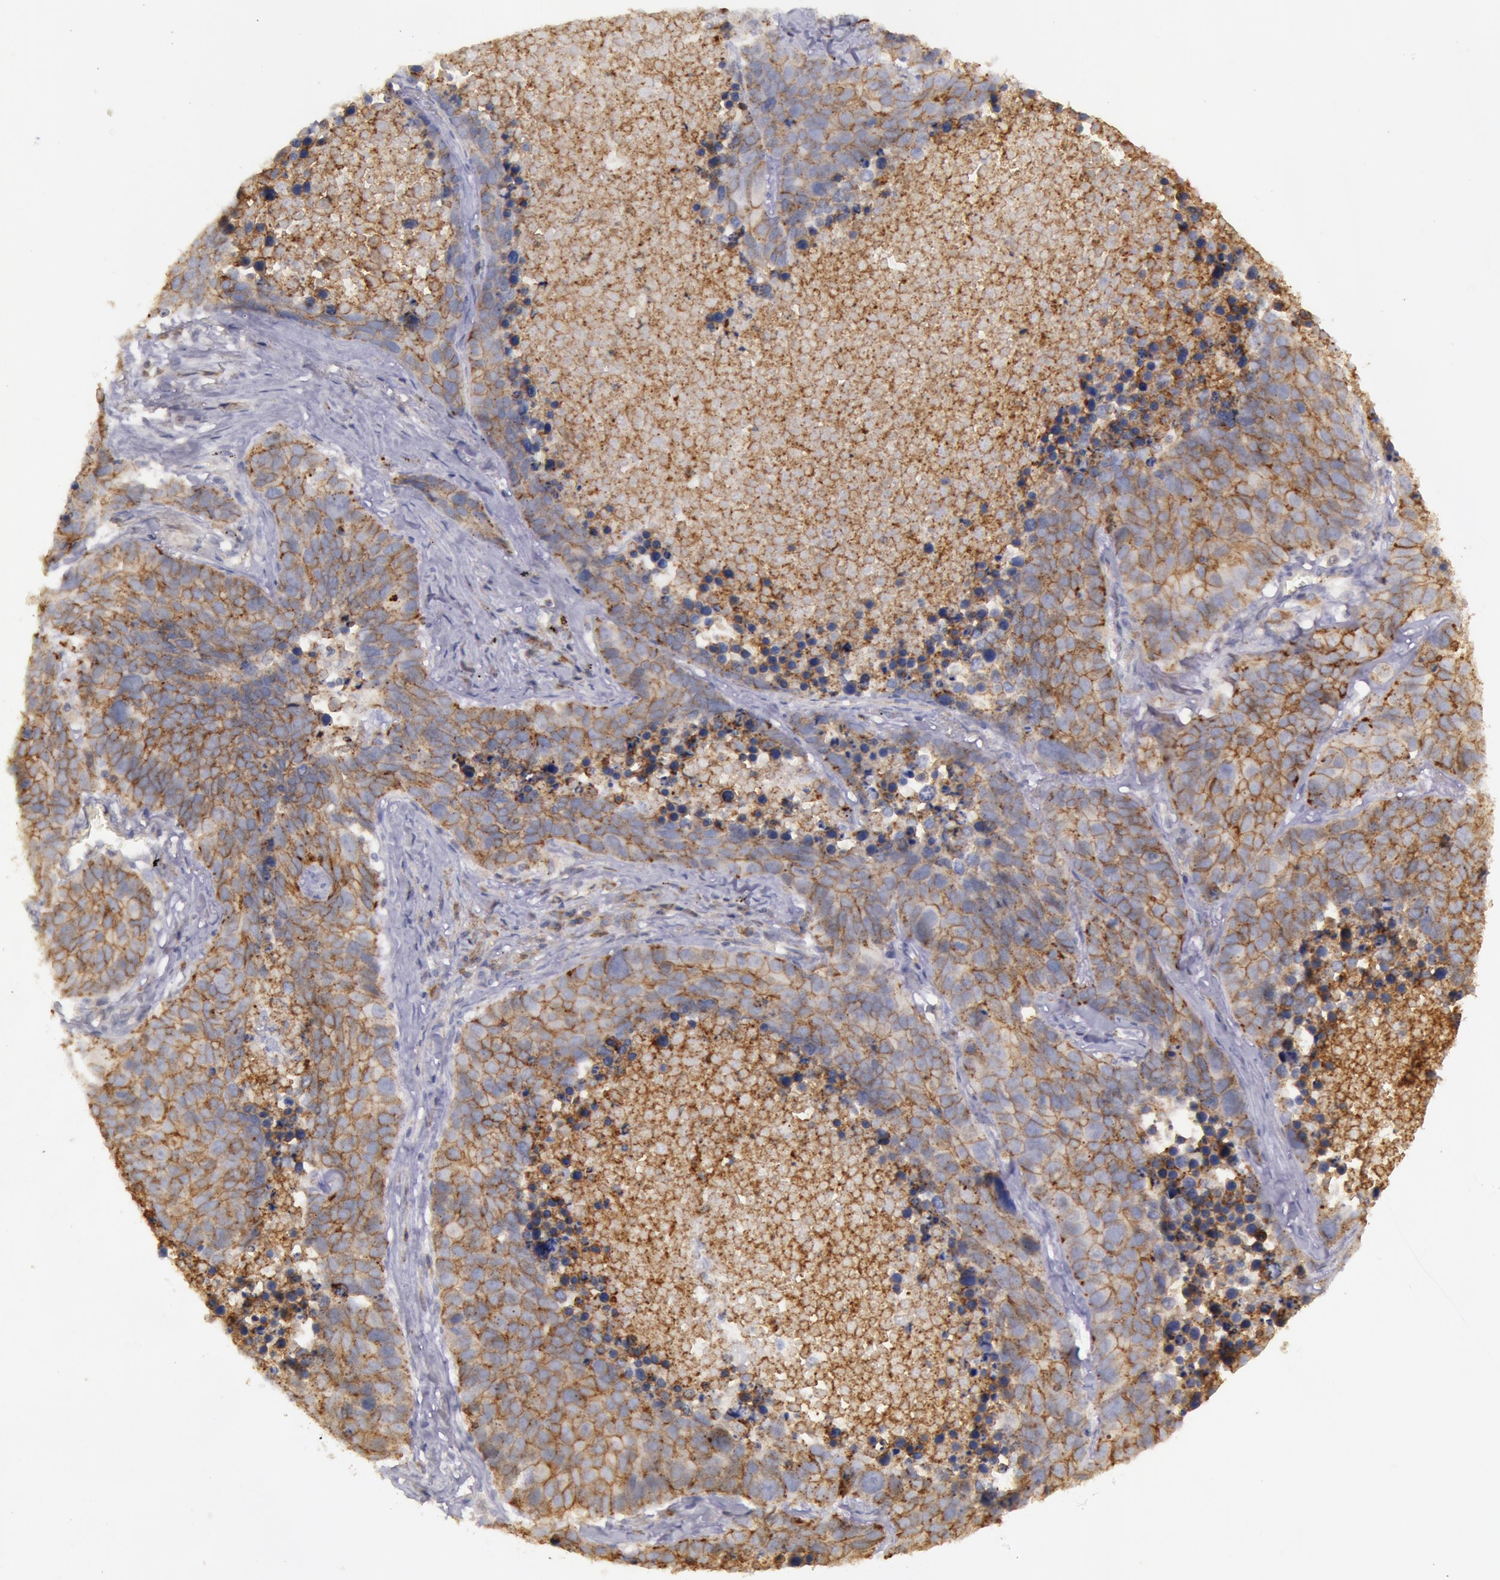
{"staining": {"intensity": "moderate", "quantity": ">75%", "location": "cytoplasmic/membranous"}, "tissue": "lung cancer", "cell_type": "Tumor cells", "image_type": "cancer", "snomed": [{"axis": "morphology", "description": "Carcinoid, malignant, NOS"}, {"axis": "topography", "description": "Lung"}], "caption": "Protein staining of lung cancer tissue reveals moderate cytoplasmic/membranous positivity in approximately >75% of tumor cells.", "gene": "FLOT2", "patient": {"sex": "male", "age": 60}}